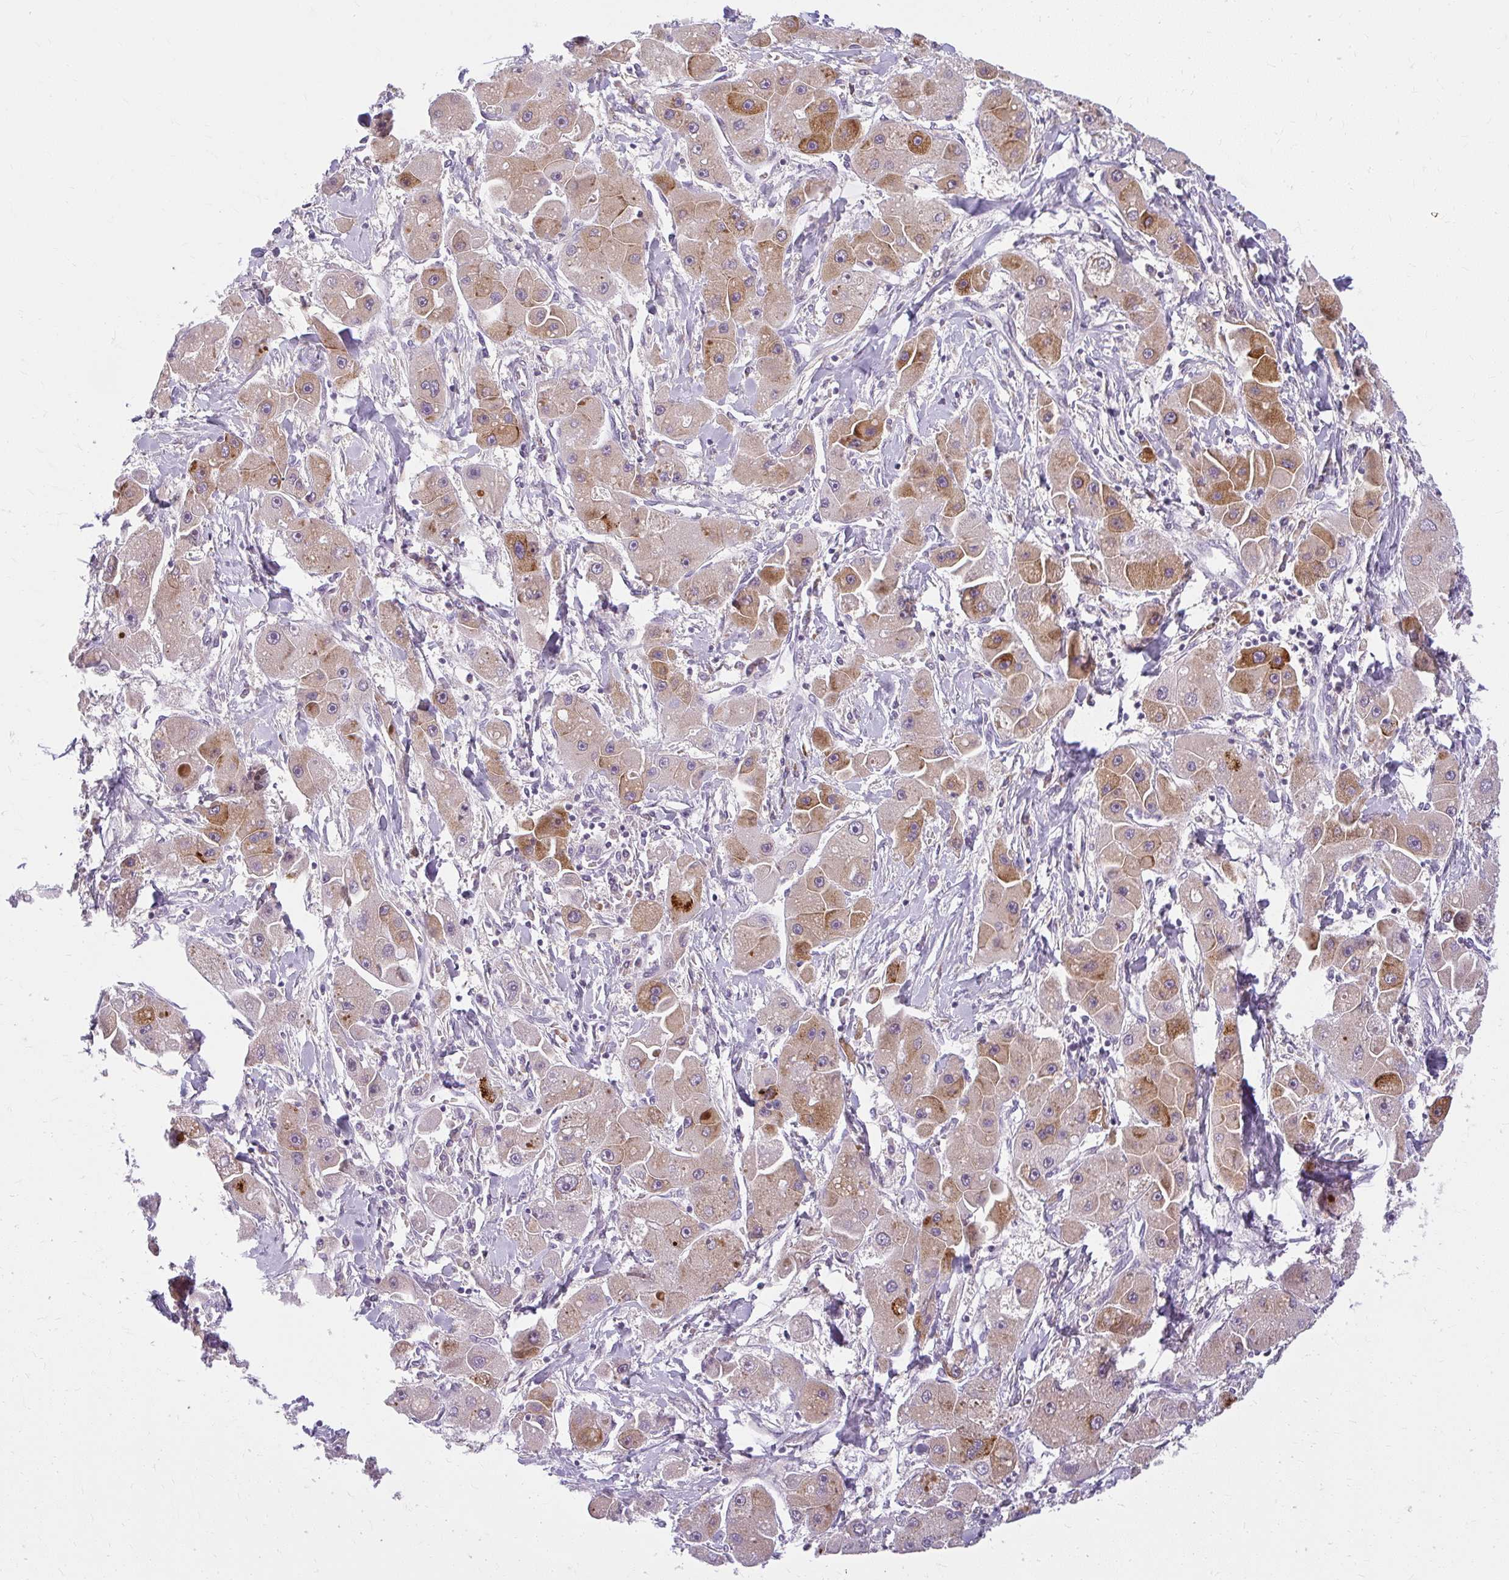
{"staining": {"intensity": "moderate", "quantity": "25%-75%", "location": "cytoplasmic/membranous"}, "tissue": "liver cancer", "cell_type": "Tumor cells", "image_type": "cancer", "snomed": [{"axis": "morphology", "description": "Carcinoma, Hepatocellular, NOS"}, {"axis": "topography", "description": "Liver"}], "caption": "Protein staining of liver cancer tissue displays moderate cytoplasmic/membranous expression in approximately 25%-75% of tumor cells.", "gene": "ZFYVE26", "patient": {"sex": "male", "age": 24}}